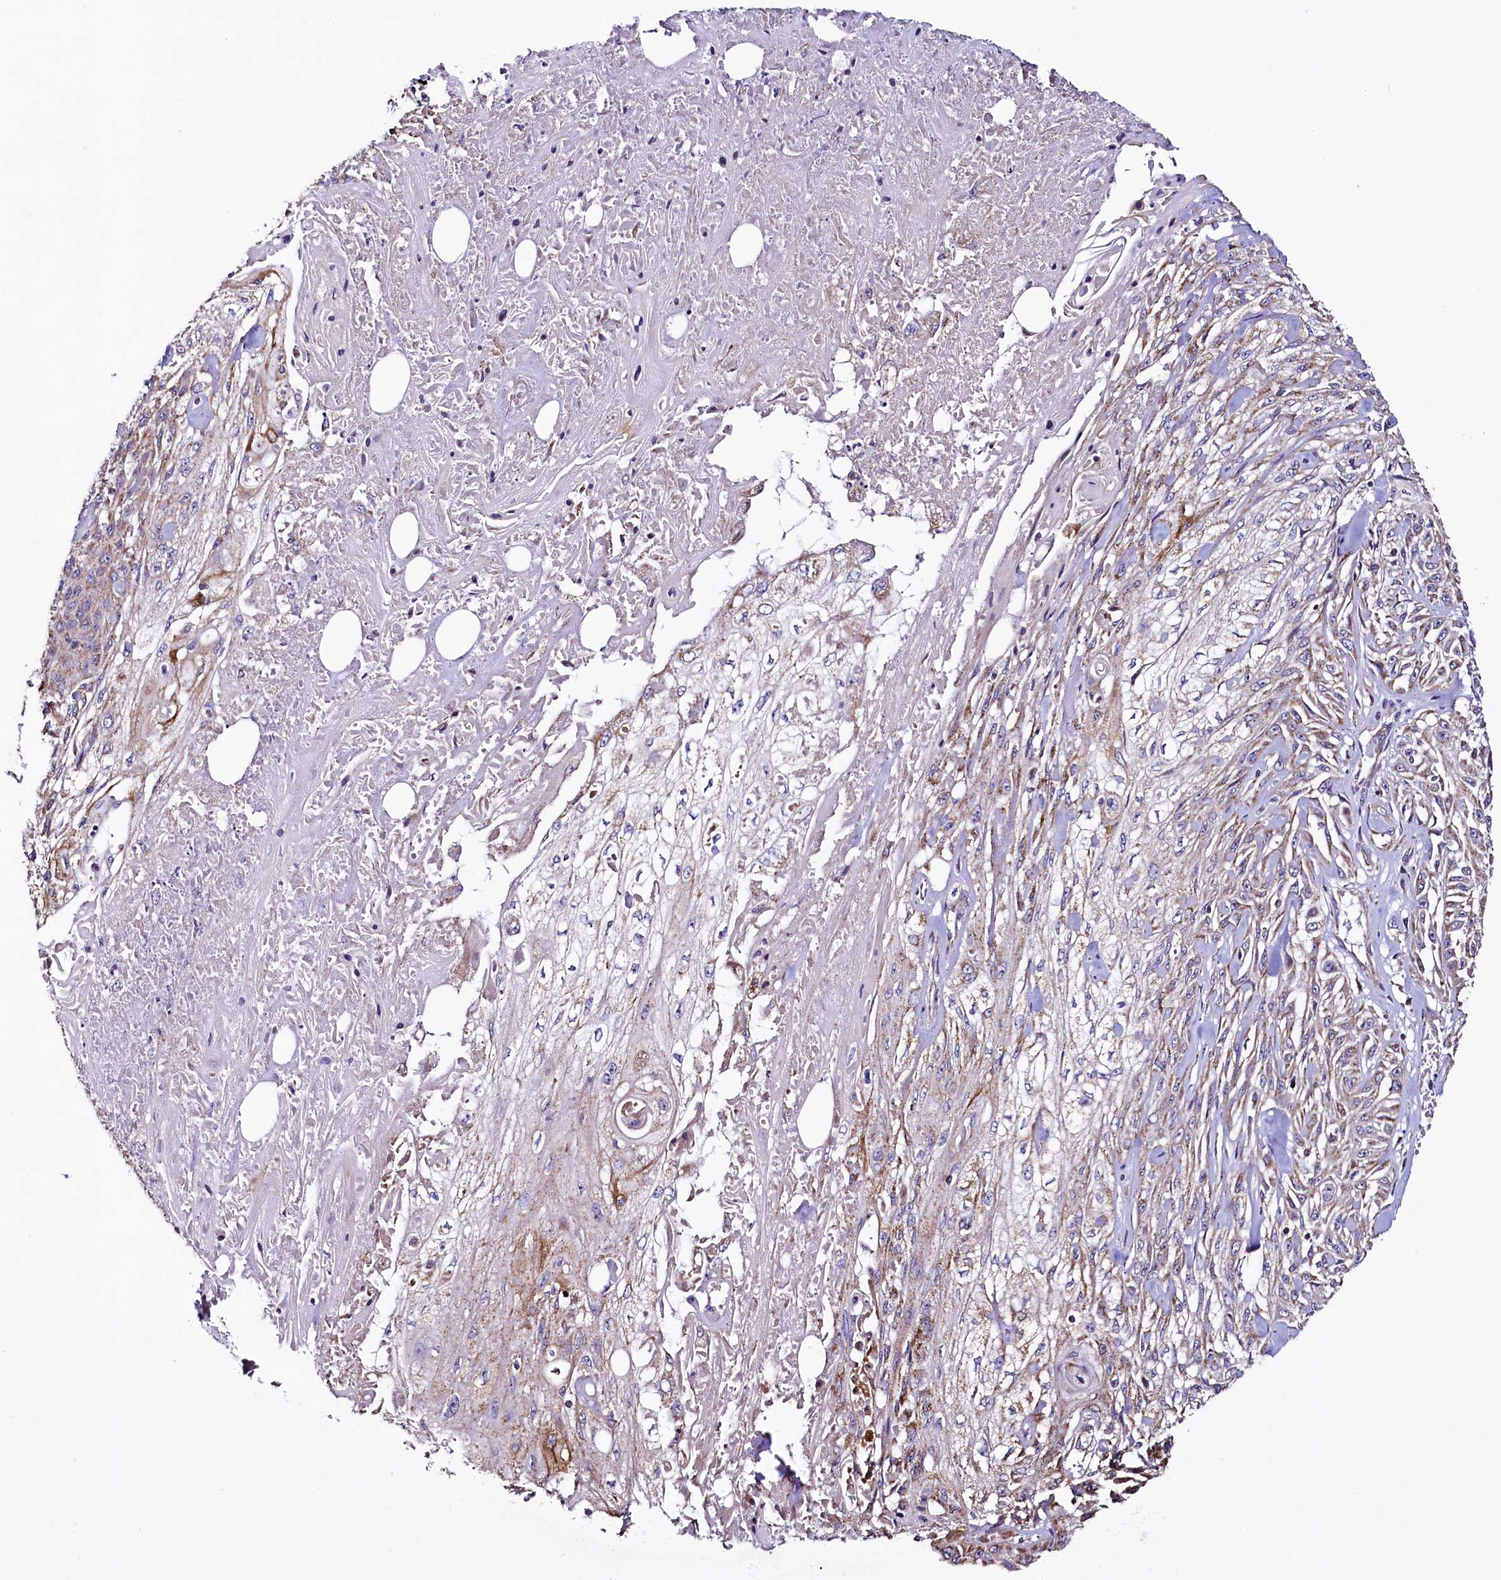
{"staining": {"intensity": "moderate", "quantity": "25%-75%", "location": "cytoplasmic/membranous"}, "tissue": "skin cancer", "cell_type": "Tumor cells", "image_type": "cancer", "snomed": [{"axis": "morphology", "description": "Squamous cell carcinoma, NOS"}, {"axis": "morphology", "description": "Squamous cell carcinoma, metastatic, NOS"}, {"axis": "topography", "description": "Skin"}, {"axis": "topography", "description": "Lymph node"}], "caption": "Immunohistochemistry (IHC) staining of skin metastatic squamous cell carcinoma, which demonstrates medium levels of moderate cytoplasmic/membranous expression in approximately 25%-75% of tumor cells indicating moderate cytoplasmic/membranous protein expression. The staining was performed using DAB (brown) for protein detection and nuclei were counterstained in hematoxylin (blue).", "gene": "STARD5", "patient": {"sex": "male", "age": 75}}